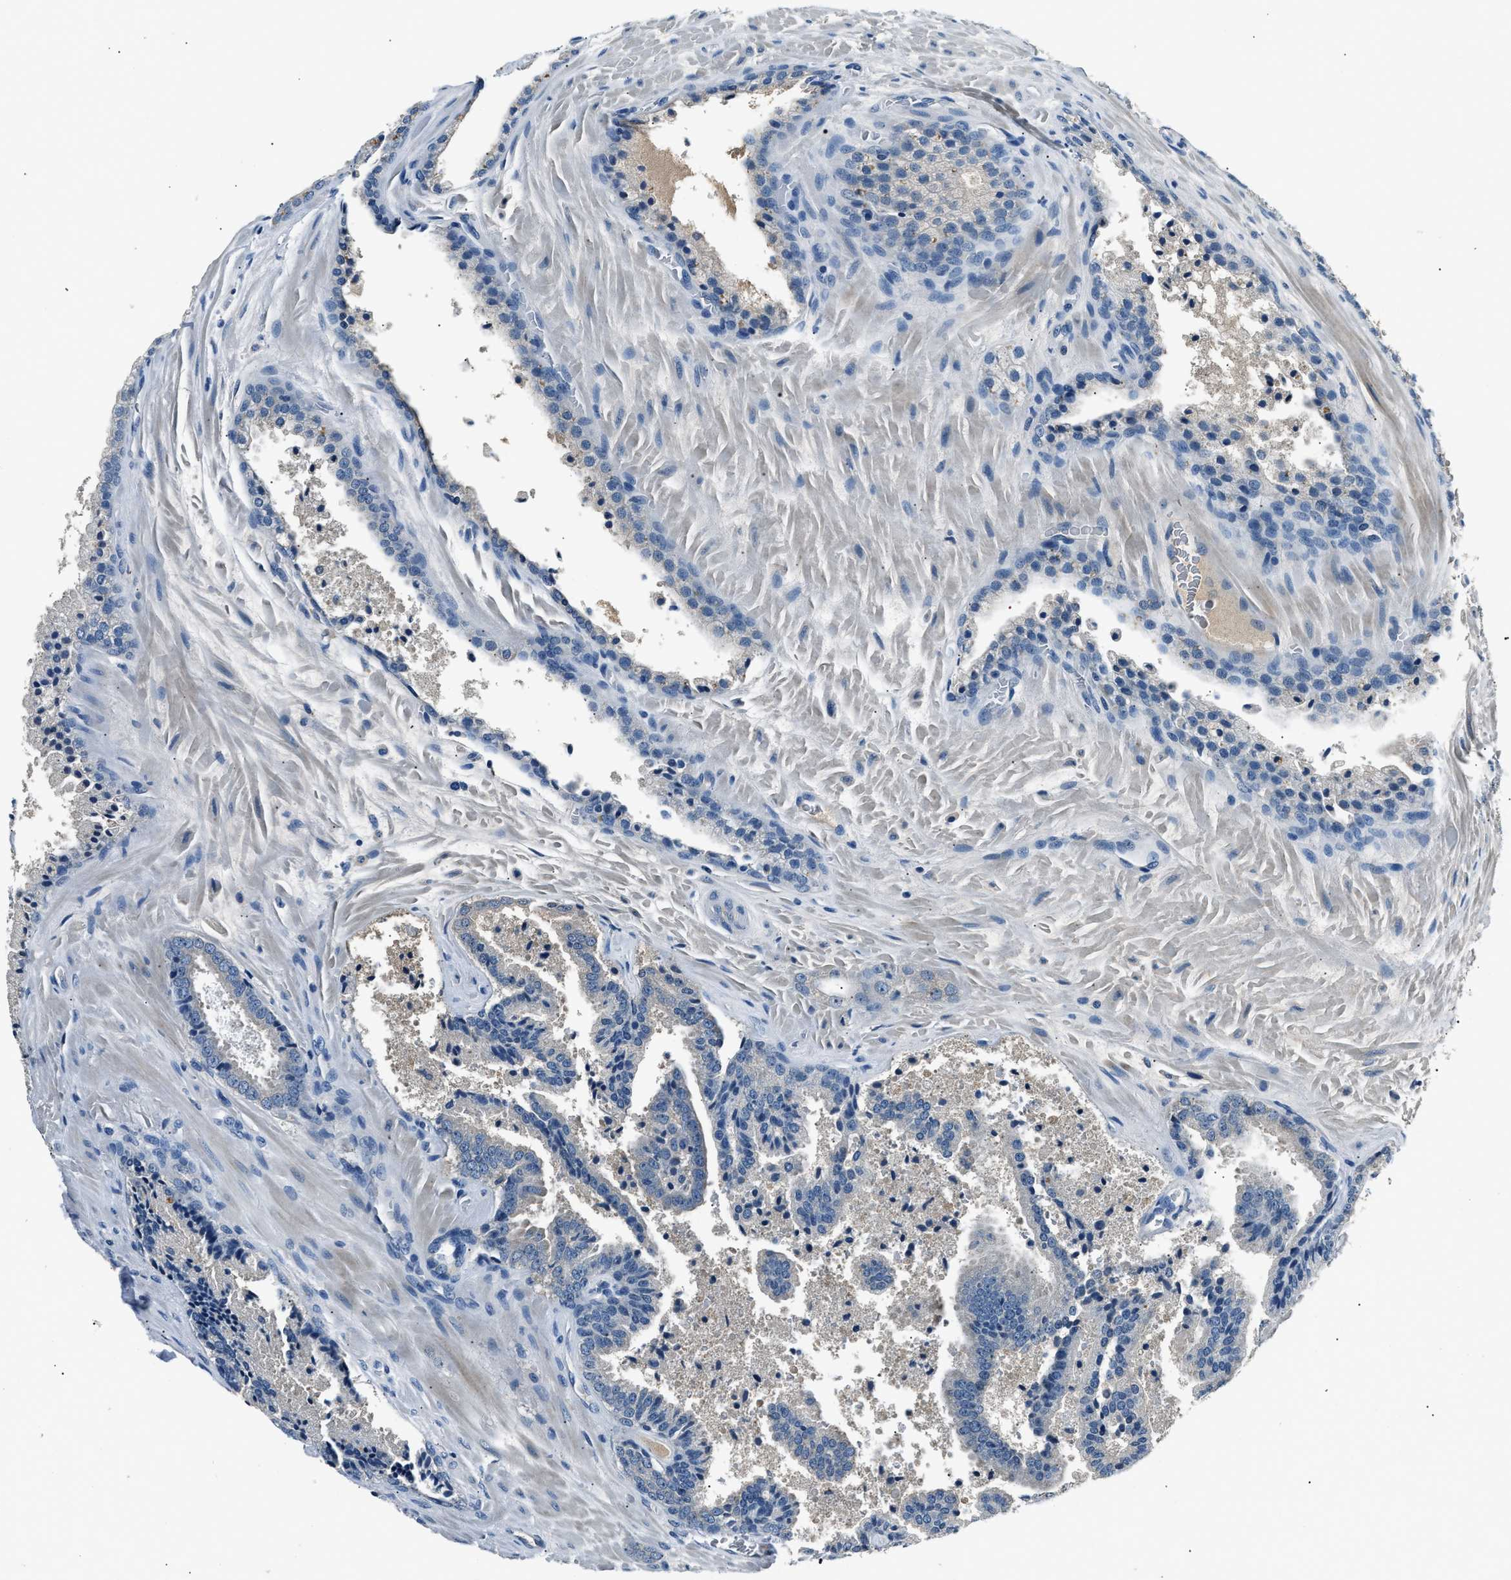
{"staining": {"intensity": "negative", "quantity": "none", "location": "none"}, "tissue": "prostate cancer", "cell_type": "Tumor cells", "image_type": "cancer", "snomed": [{"axis": "morphology", "description": "Adenocarcinoma, High grade"}, {"axis": "topography", "description": "Prostate"}], "caption": "Human prostate cancer stained for a protein using immunohistochemistry reveals no staining in tumor cells.", "gene": "INHA", "patient": {"sex": "male", "age": 65}}